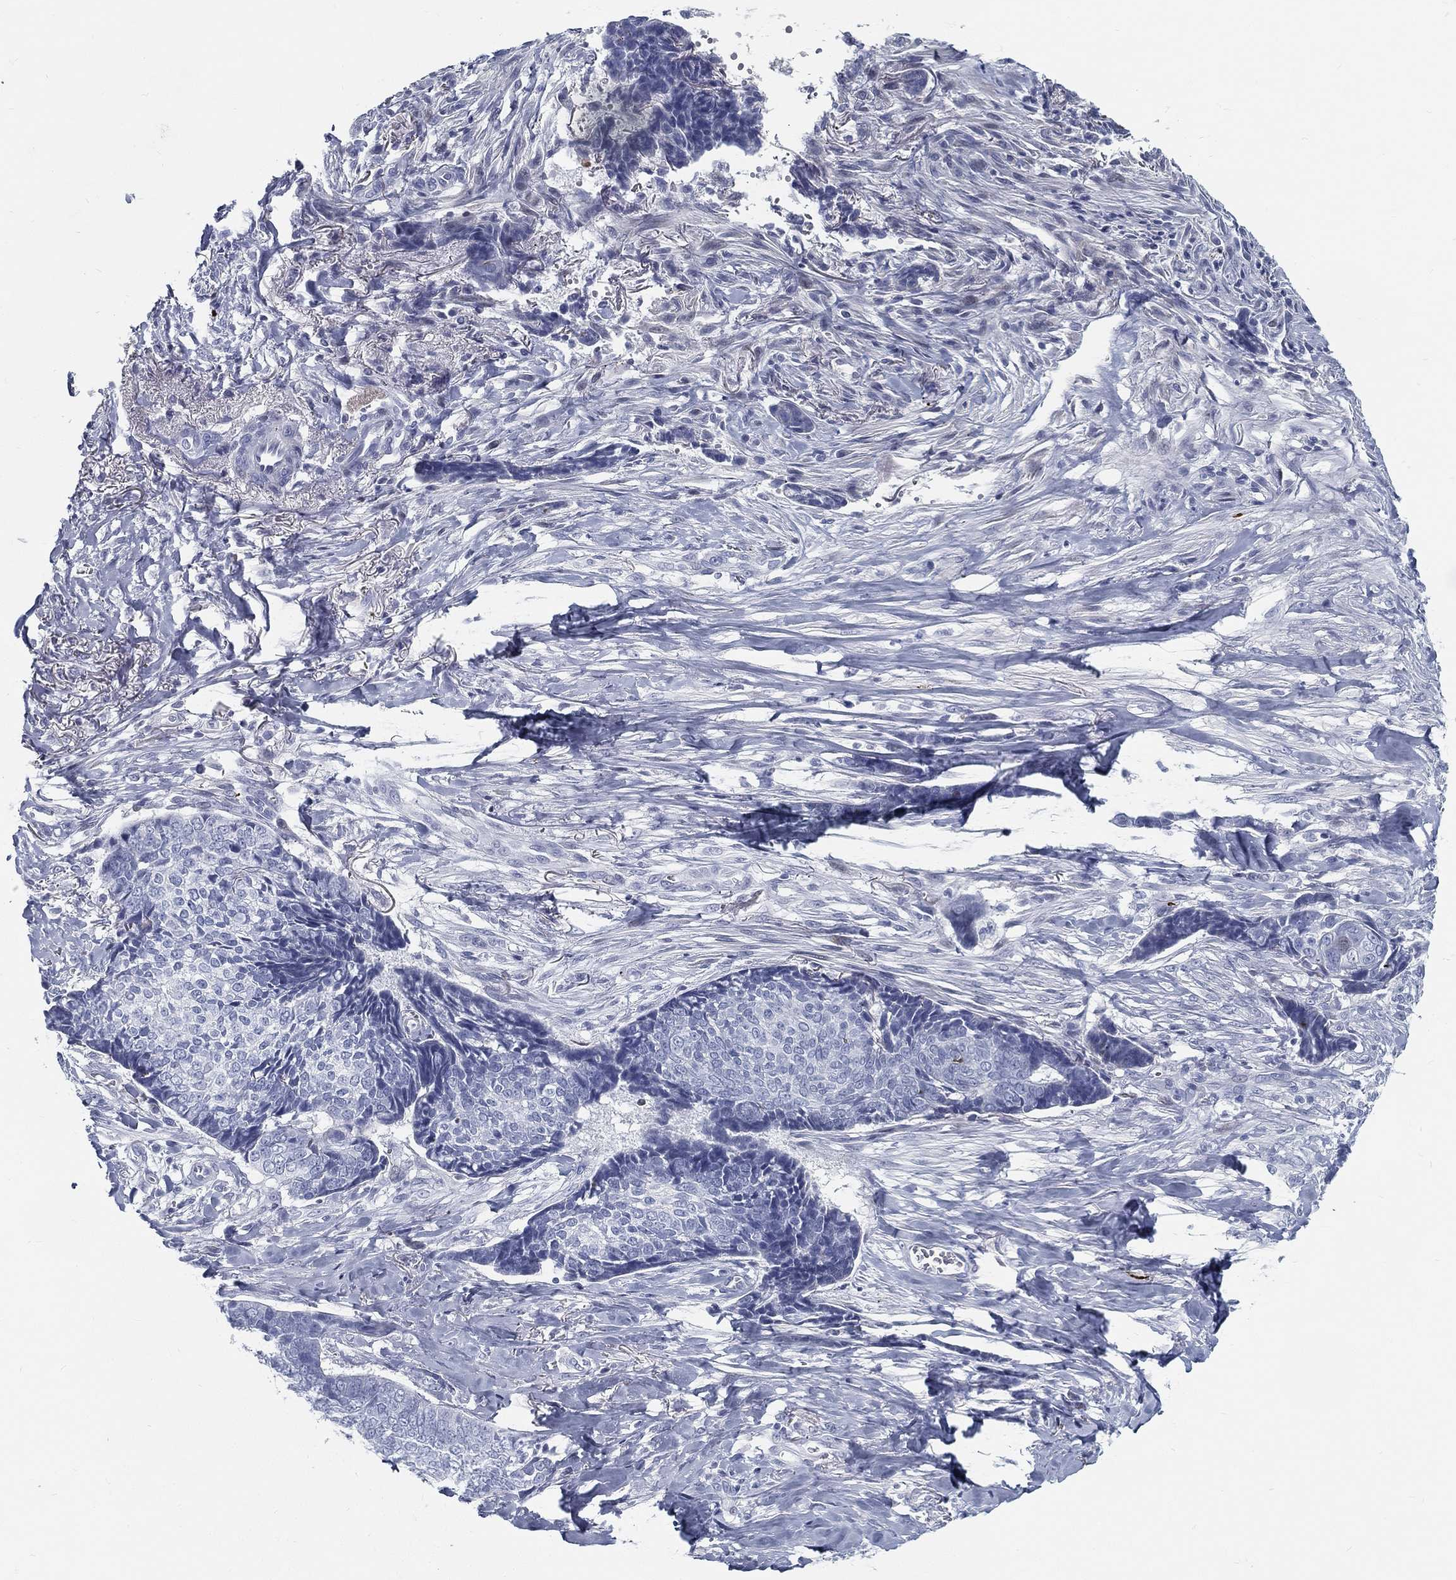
{"staining": {"intensity": "negative", "quantity": "none", "location": "none"}, "tissue": "skin cancer", "cell_type": "Tumor cells", "image_type": "cancer", "snomed": [{"axis": "morphology", "description": "Basal cell carcinoma"}, {"axis": "topography", "description": "Skin"}], "caption": "A high-resolution histopathology image shows IHC staining of basal cell carcinoma (skin), which displays no significant positivity in tumor cells.", "gene": "SPPL2C", "patient": {"sex": "male", "age": 86}}